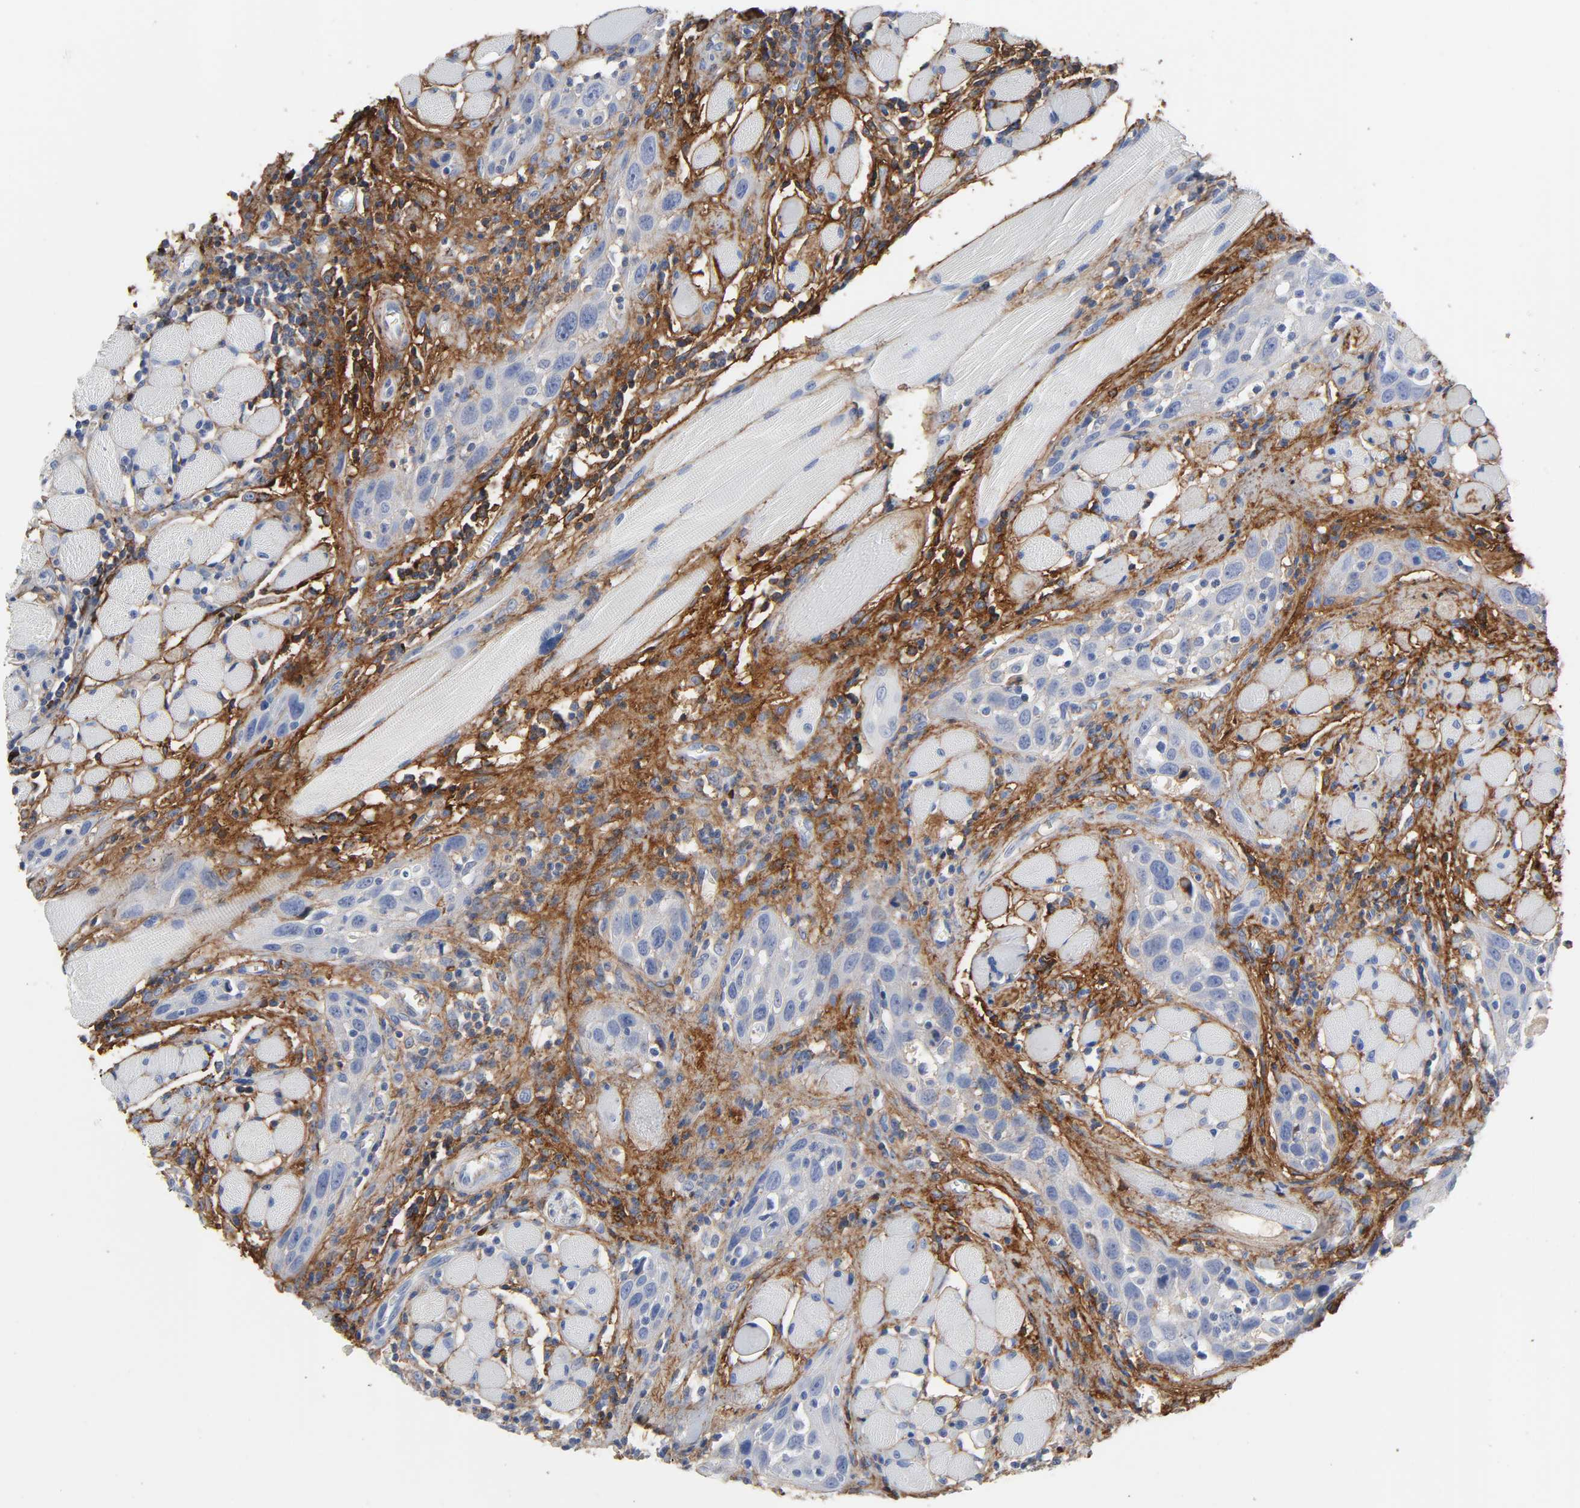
{"staining": {"intensity": "negative", "quantity": "none", "location": "none"}, "tissue": "head and neck cancer", "cell_type": "Tumor cells", "image_type": "cancer", "snomed": [{"axis": "morphology", "description": "Squamous cell carcinoma, NOS"}, {"axis": "topography", "description": "Oral tissue"}, {"axis": "topography", "description": "Head-Neck"}], "caption": "High magnification brightfield microscopy of head and neck cancer (squamous cell carcinoma) stained with DAB (brown) and counterstained with hematoxylin (blue): tumor cells show no significant staining.", "gene": "FBLN1", "patient": {"sex": "female", "age": 50}}